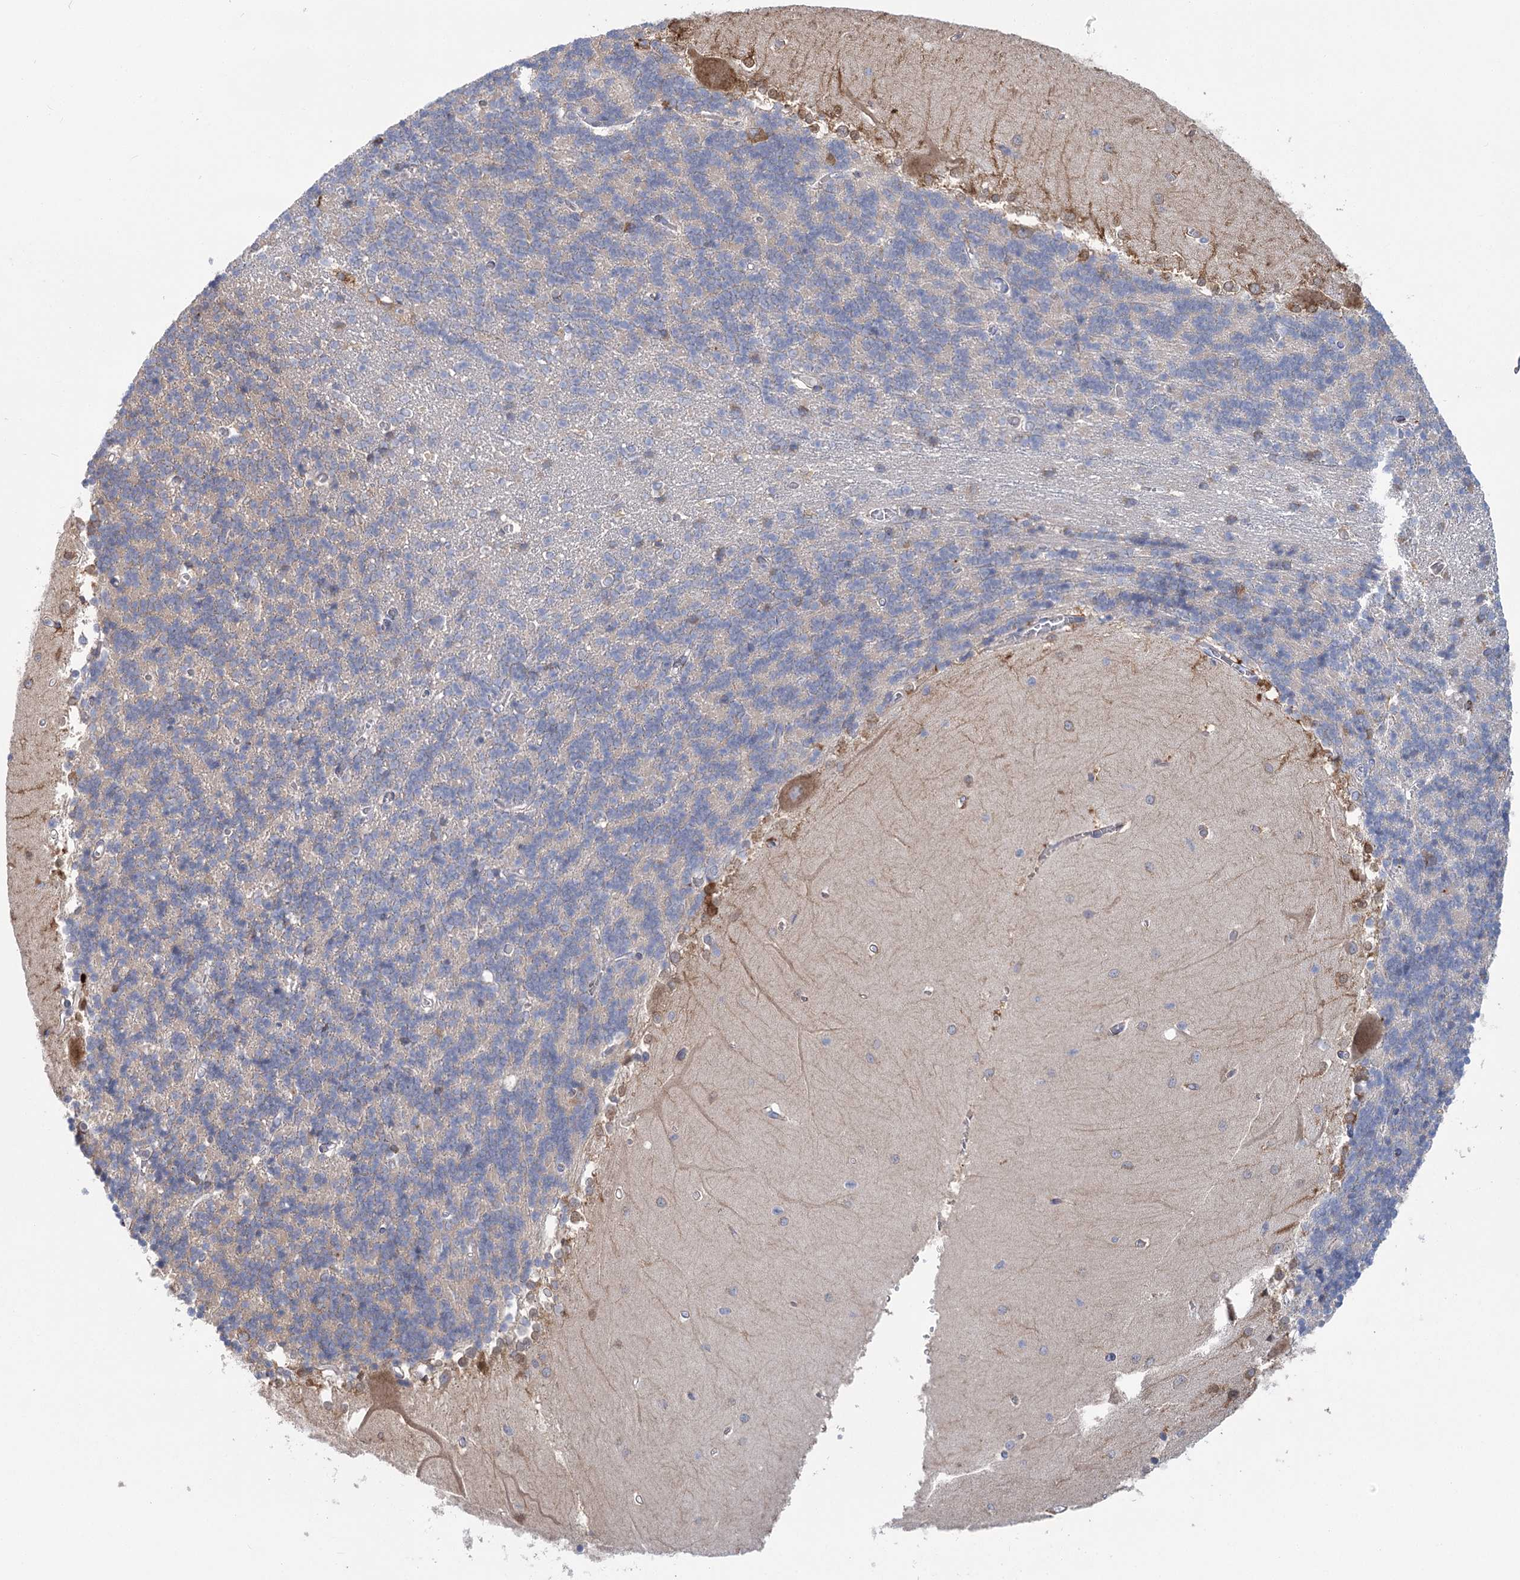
{"staining": {"intensity": "negative", "quantity": "none", "location": "none"}, "tissue": "cerebellum", "cell_type": "Cells in granular layer", "image_type": "normal", "snomed": [{"axis": "morphology", "description": "Normal tissue, NOS"}, {"axis": "topography", "description": "Cerebellum"}], "caption": "Micrograph shows no significant protein positivity in cells in granular layer of unremarkable cerebellum.", "gene": "METTL24", "patient": {"sex": "male", "age": 37}}